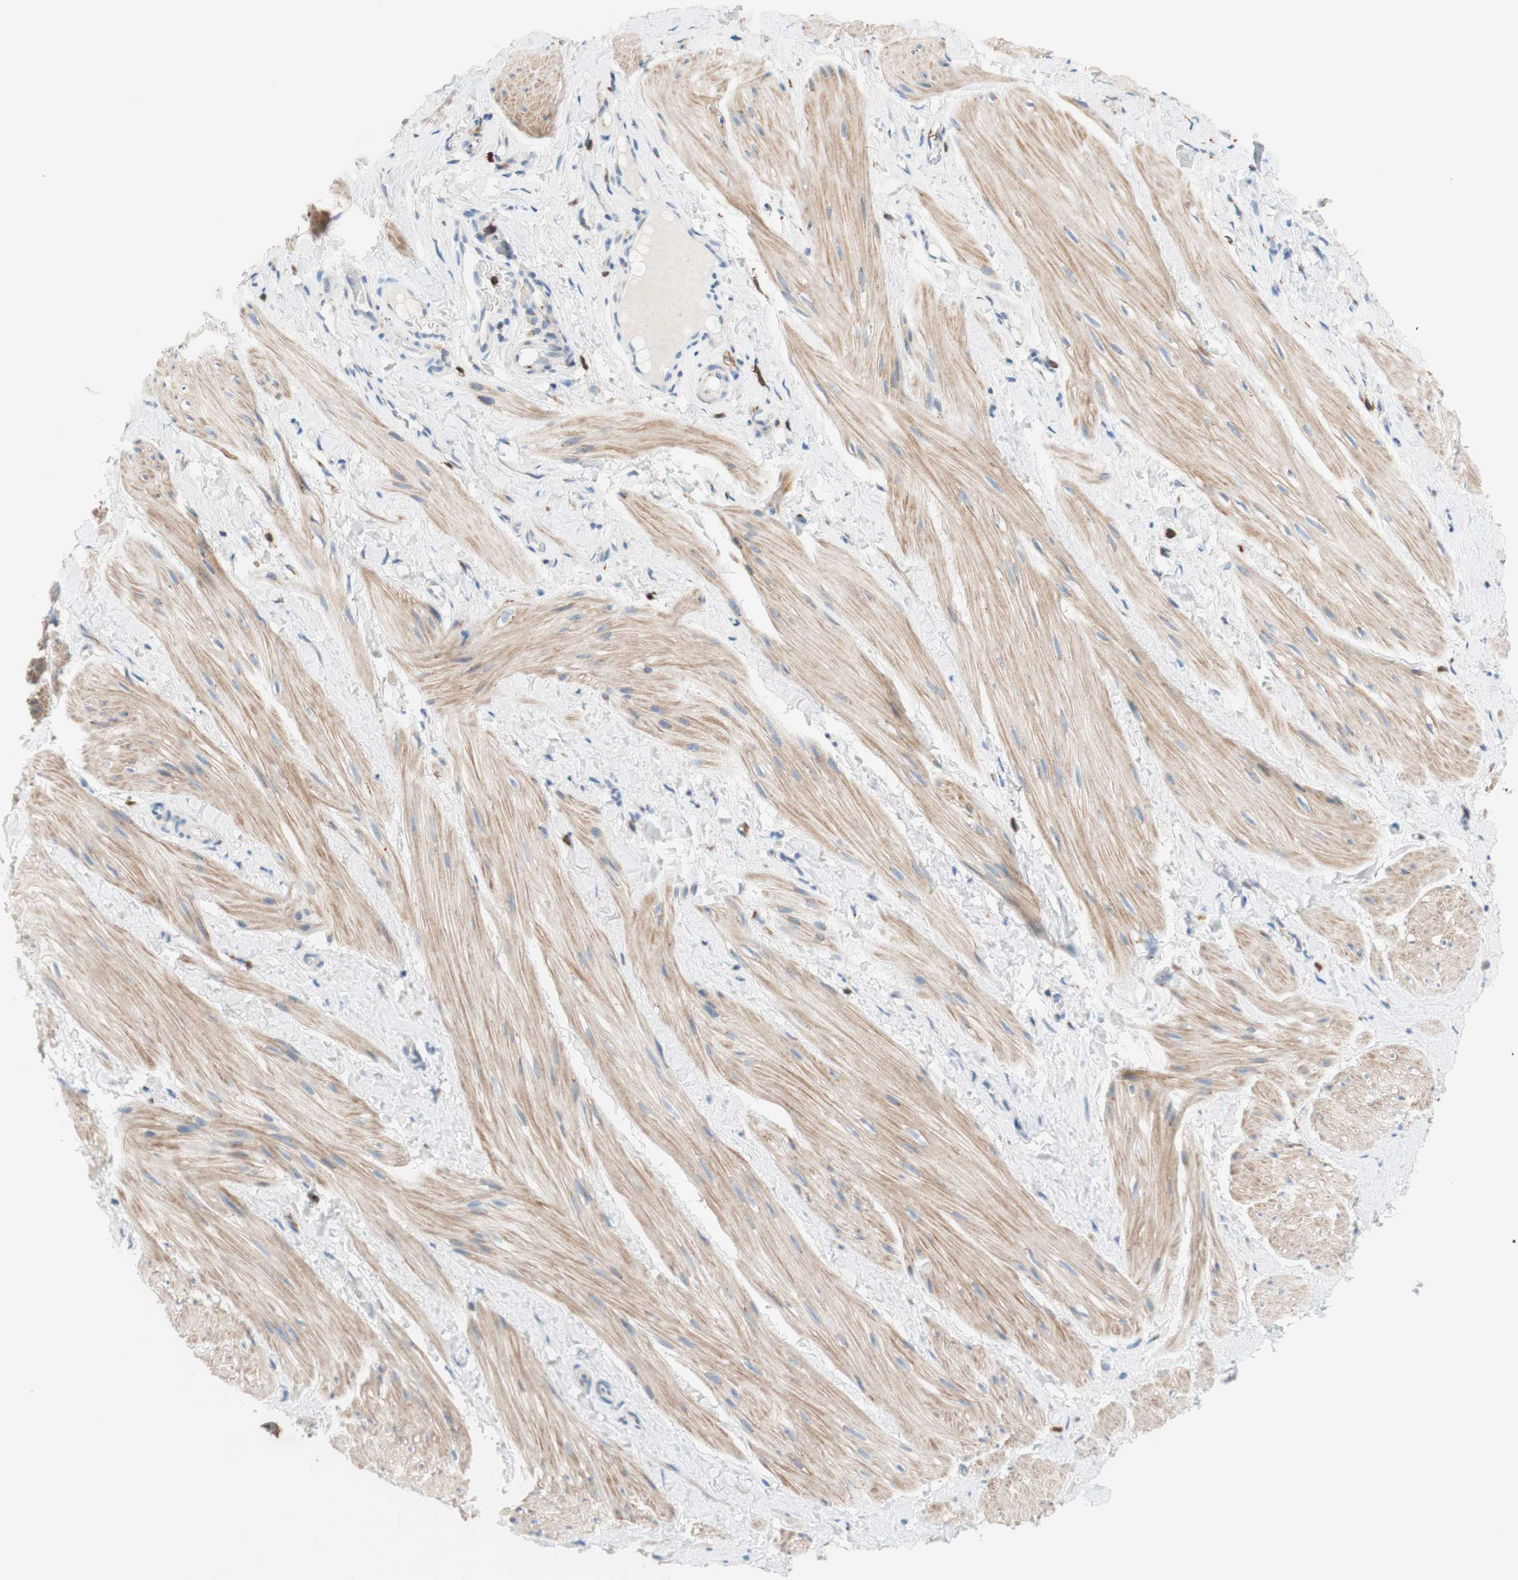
{"staining": {"intensity": "weak", "quantity": "25%-75%", "location": "cytoplasmic/membranous"}, "tissue": "smooth muscle", "cell_type": "Smooth muscle cells", "image_type": "normal", "snomed": [{"axis": "morphology", "description": "Normal tissue, NOS"}, {"axis": "topography", "description": "Smooth muscle"}], "caption": "Immunohistochemical staining of normal smooth muscle shows 25%-75% levels of weak cytoplasmic/membranous protein expression in approximately 25%-75% of smooth muscle cells.", "gene": "SPINK6", "patient": {"sex": "male", "age": 16}}